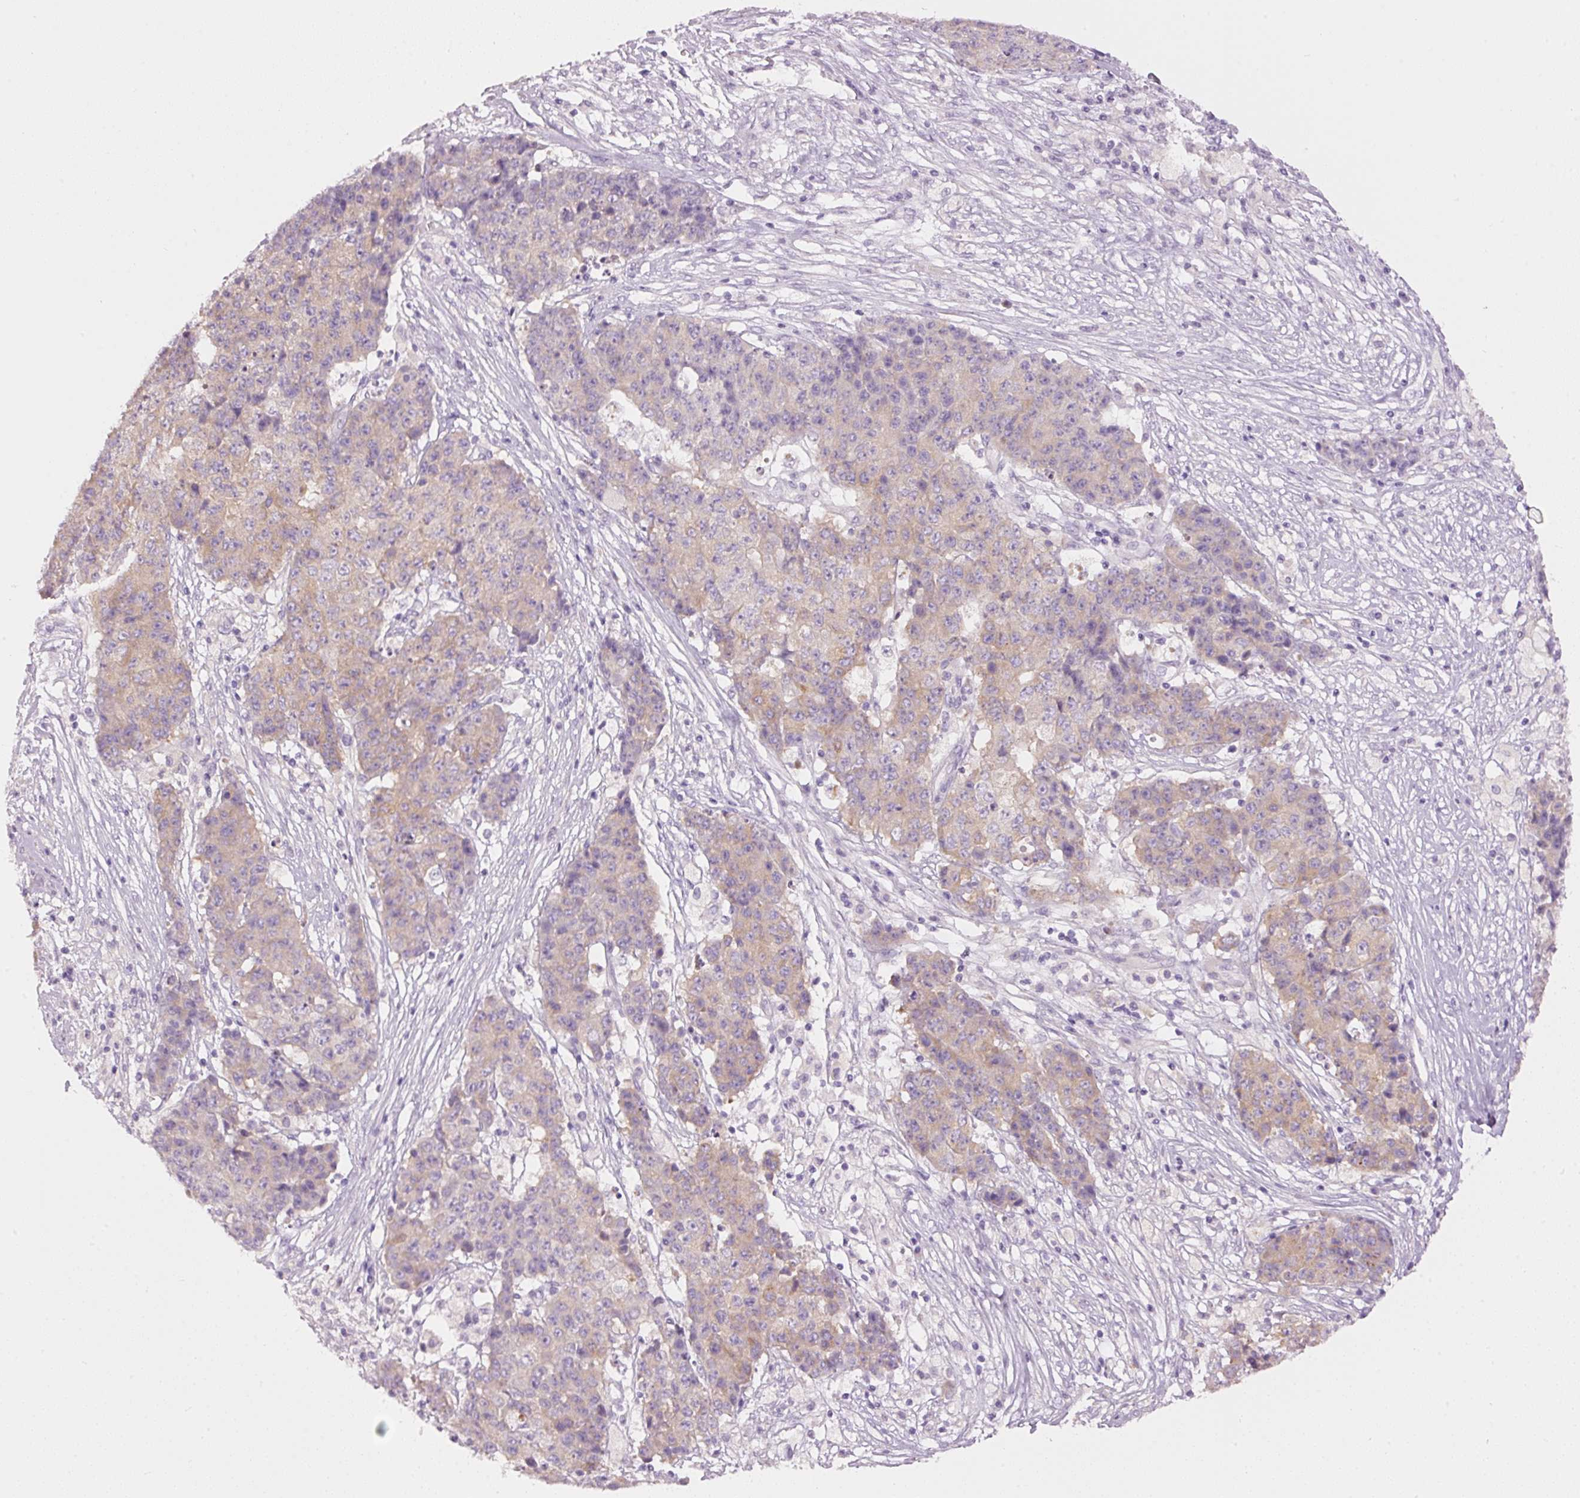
{"staining": {"intensity": "weak", "quantity": "25%-75%", "location": "cytoplasmic/membranous"}, "tissue": "ovarian cancer", "cell_type": "Tumor cells", "image_type": "cancer", "snomed": [{"axis": "morphology", "description": "Carcinoma, endometroid"}, {"axis": "topography", "description": "Ovary"}], "caption": "DAB (3,3'-diaminobenzidine) immunohistochemical staining of ovarian cancer demonstrates weak cytoplasmic/membranous protein expression in about 25%-75% of tumor cells. (brown staining indicates protein expression, while blue staining denotes nuclei).", "gene": "PDXDC1", "patient": {"sex": "female", "age": 42}}